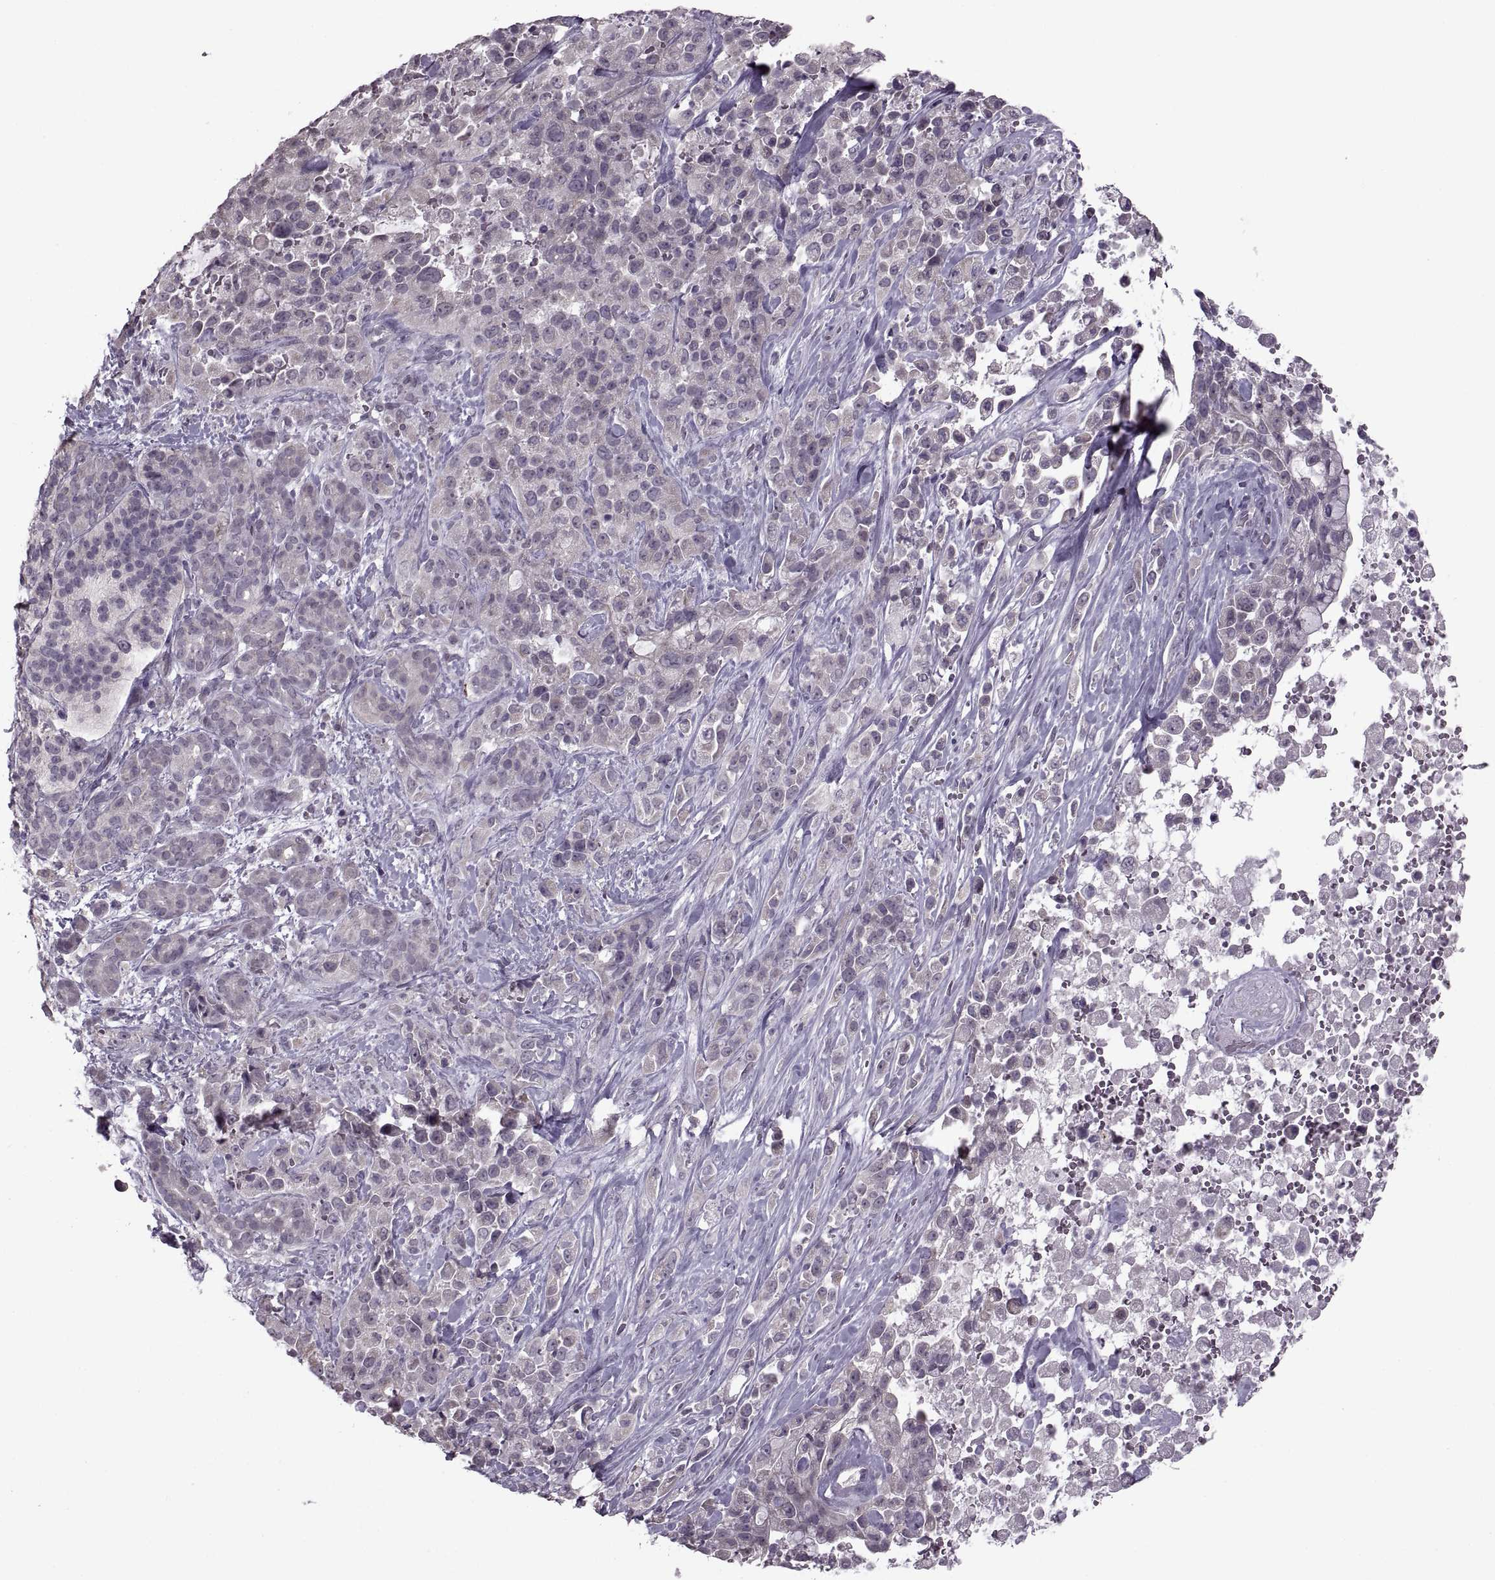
{"staining": {"intensity": "weak", "quantity": "<25%", "location": "cytoplasmic/membranous"}, "tissue": "pancreatic cancer", "cell_type": "Tumor cells", "image_type": "cancer", "snomed": [{"axis": "morphology", "description": "Adenocarcinoma, NOS"}, {"axis": "topography", "description": "Pancreas"}], "caption": "Tumor cells are negative for brown protein staining in pancreatic adenocarcinoma.", "gene": "MGAT4D", "patient": {"sex": "male", "age": 44}}